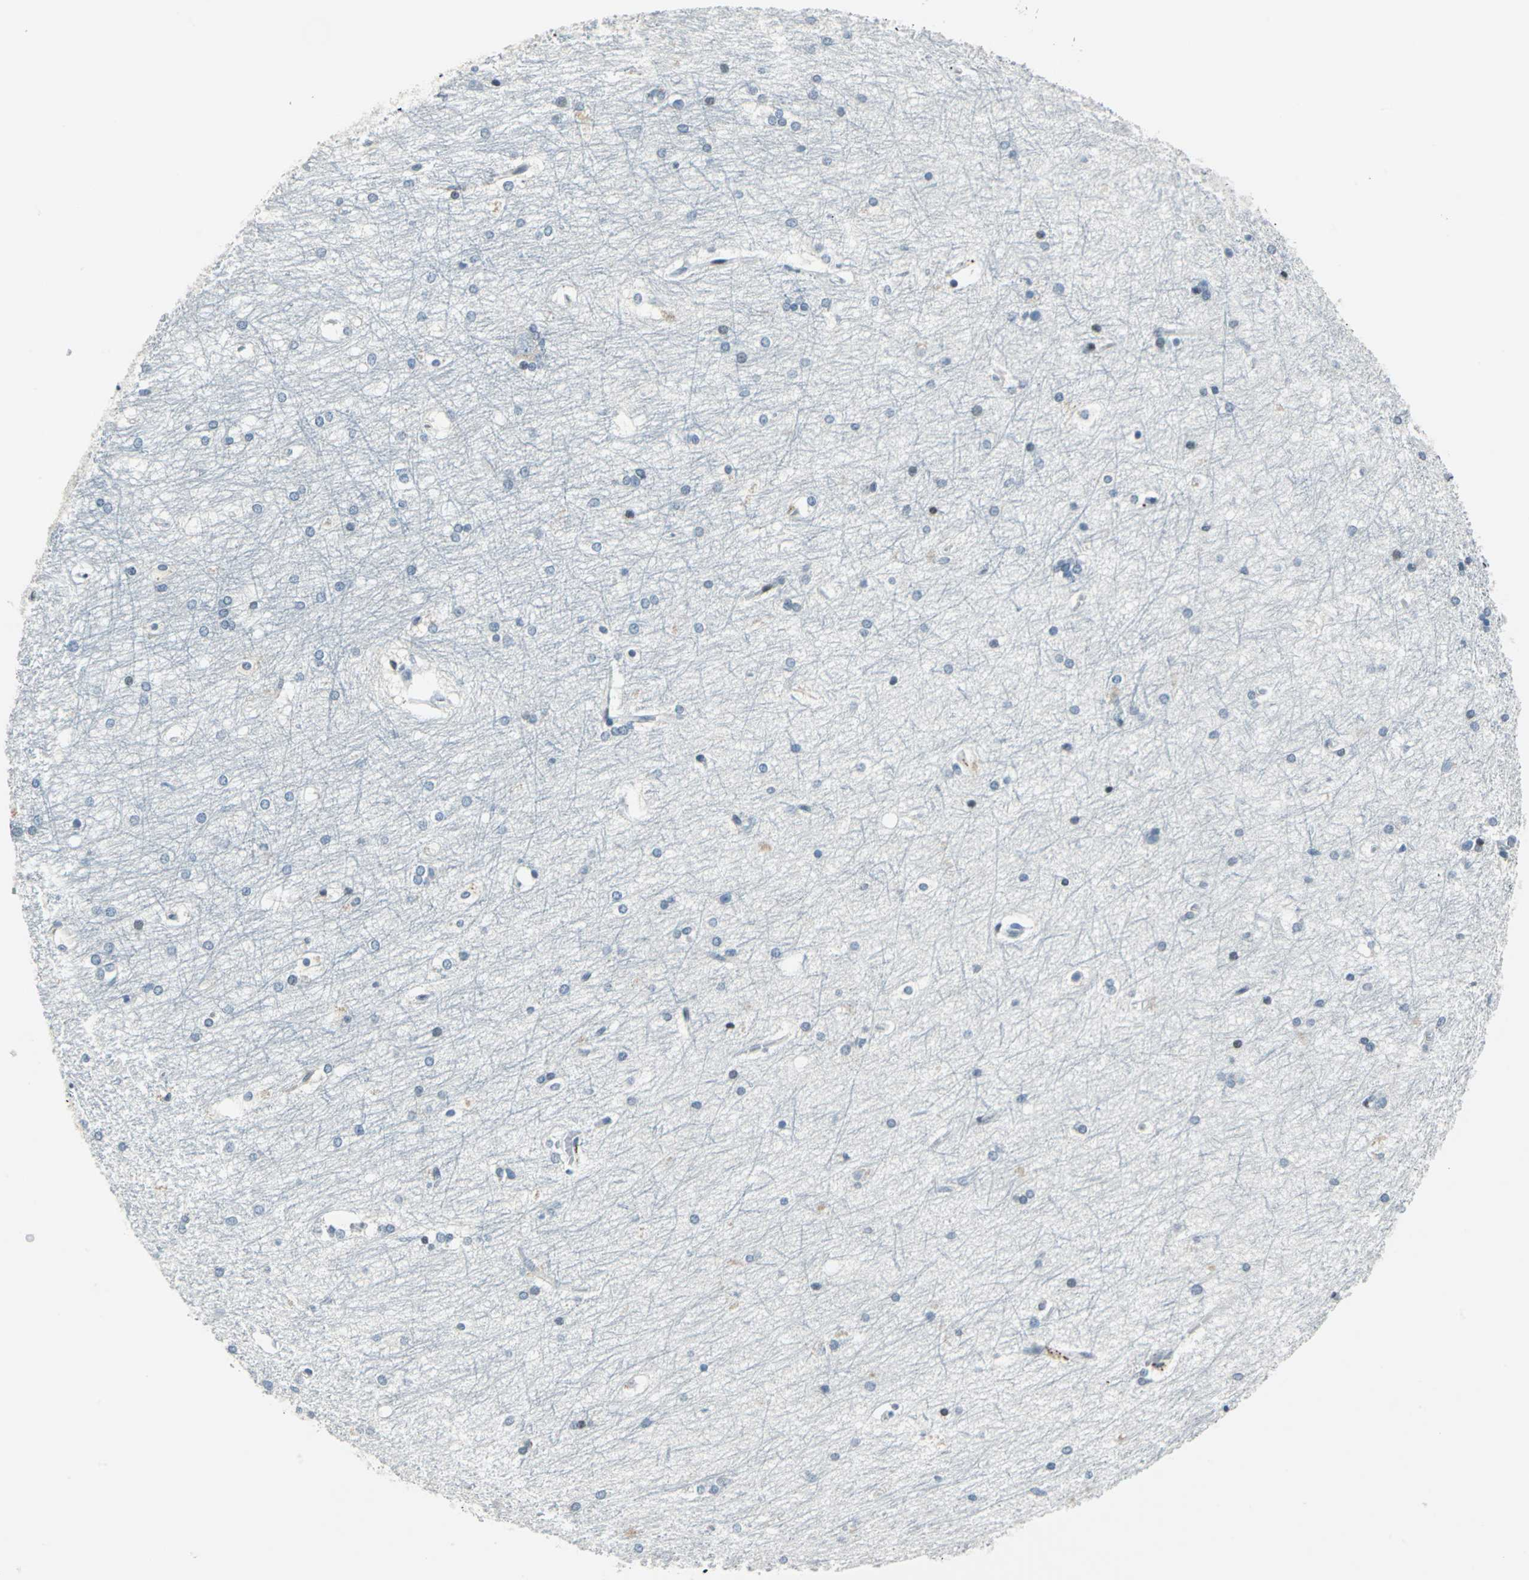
{"staining": {"intensity": "negative", "quantity": "none", "location": "none"}, "tissue": "hippocampus", "cell_type": "Glial cells", "image_type": "normal", "snomed": [{"axis": "morphology", "description": "Normal tissue, NOS"}, {"axis": "topography", "description": "Hippocampus"}], "caption": "Immunohistochemical staining of unremarkable human hippocampus displays no significant staining in glial cells. (Immunohistochemistry, brightfield microscopy, high magnification).", "gene": "HCFC2", "patient": {"sex": "female", "age": 19}}